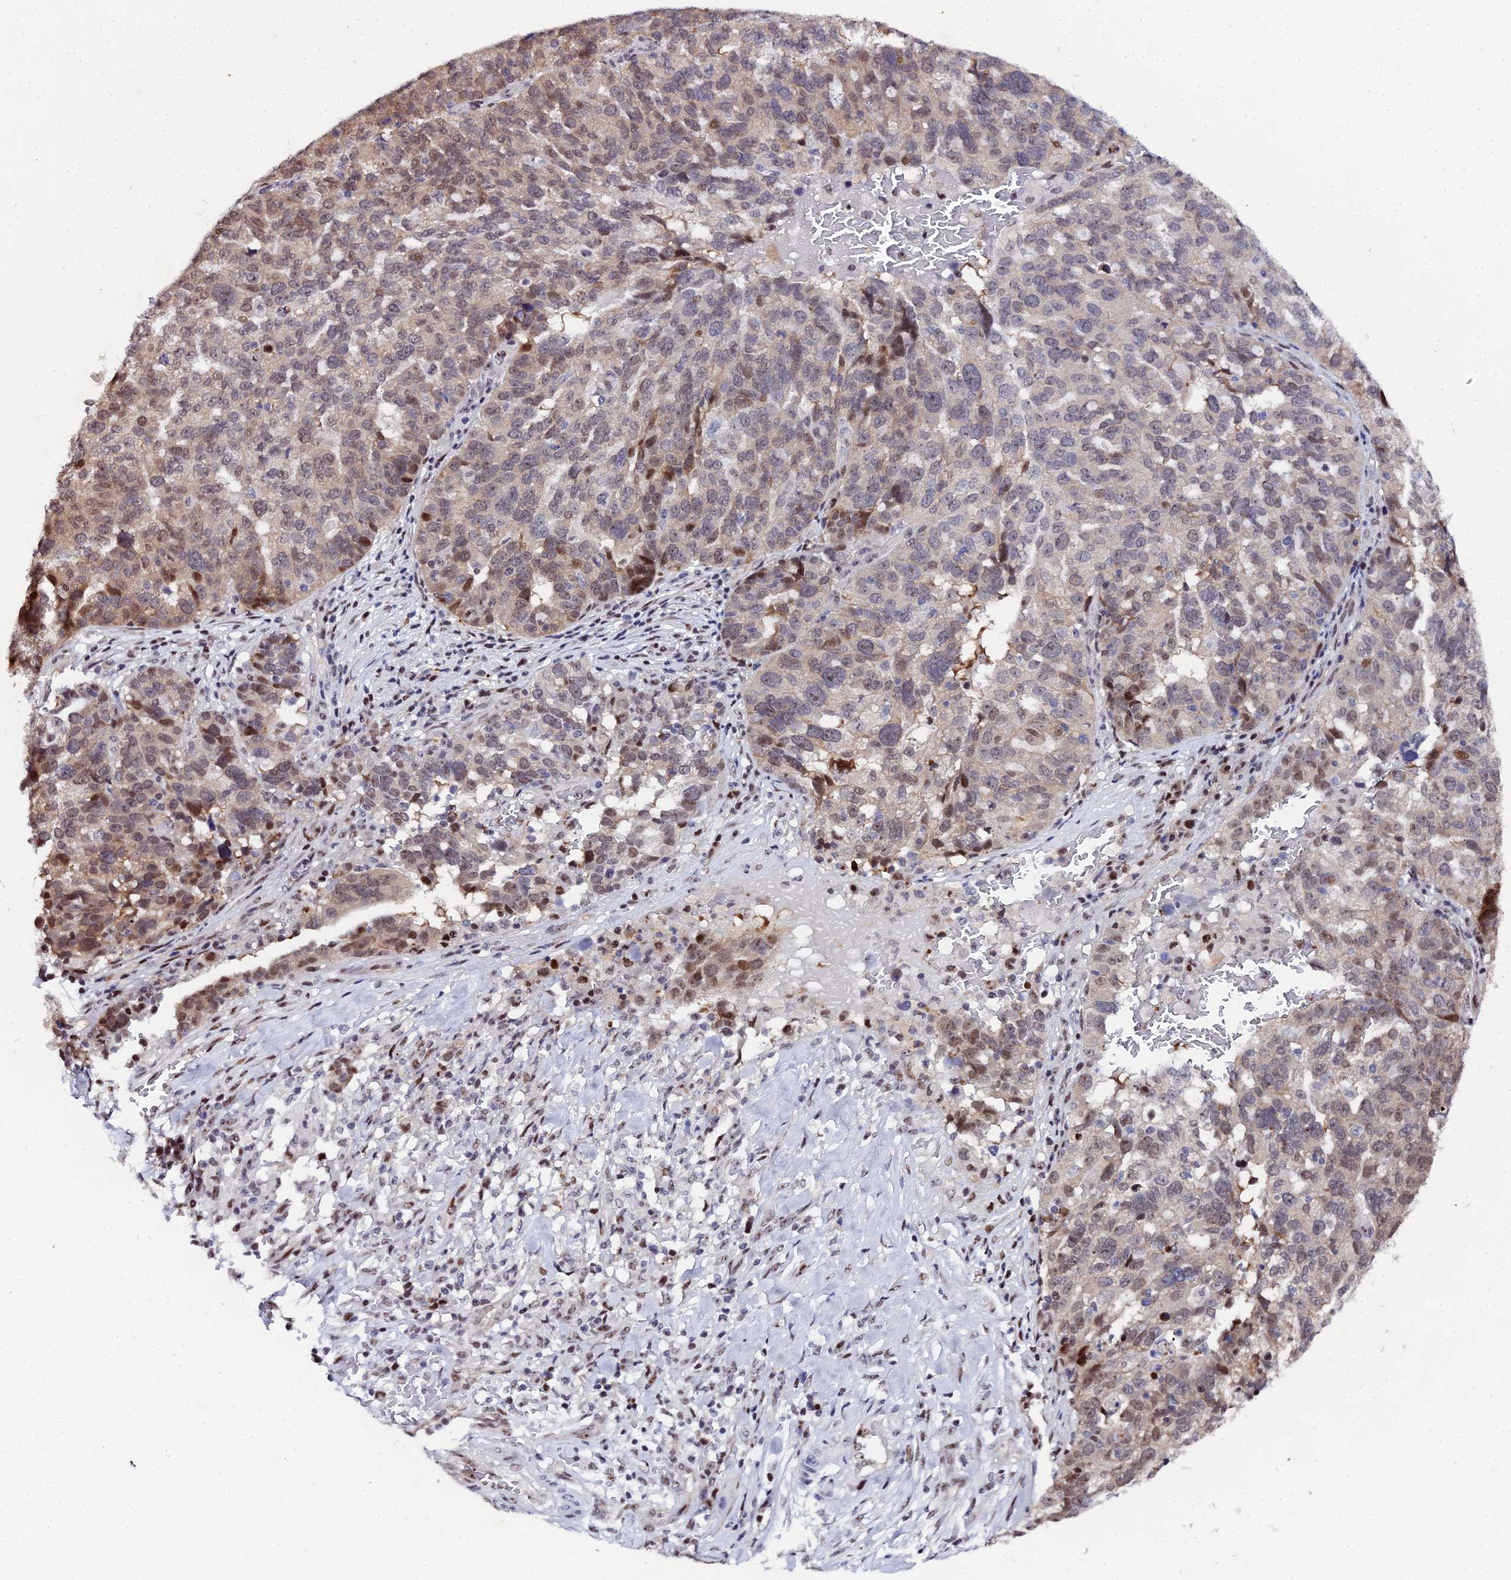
{"staining": {"intensity": "moderate", "quantity": "25%-75%", "location": "nuclear"}, "tissue": "ovarian cancer", "cell_type": "Tumor cells", "image_type": "cancer", "snomed": [{"axis": "morphology", "description": "Cystadenocarcinoma, serous, NOS"}, {"axis": "topography", "description": "Ovary"}], "caption": "This is a photomicrograph of IHC staining of ovarian cancer (serous cystadenocarcinoma), which shows moderate positivity in the nuclear of tumor cells.", "gene": "TIFA", "patient": {"sex": "female", "age": 59}}